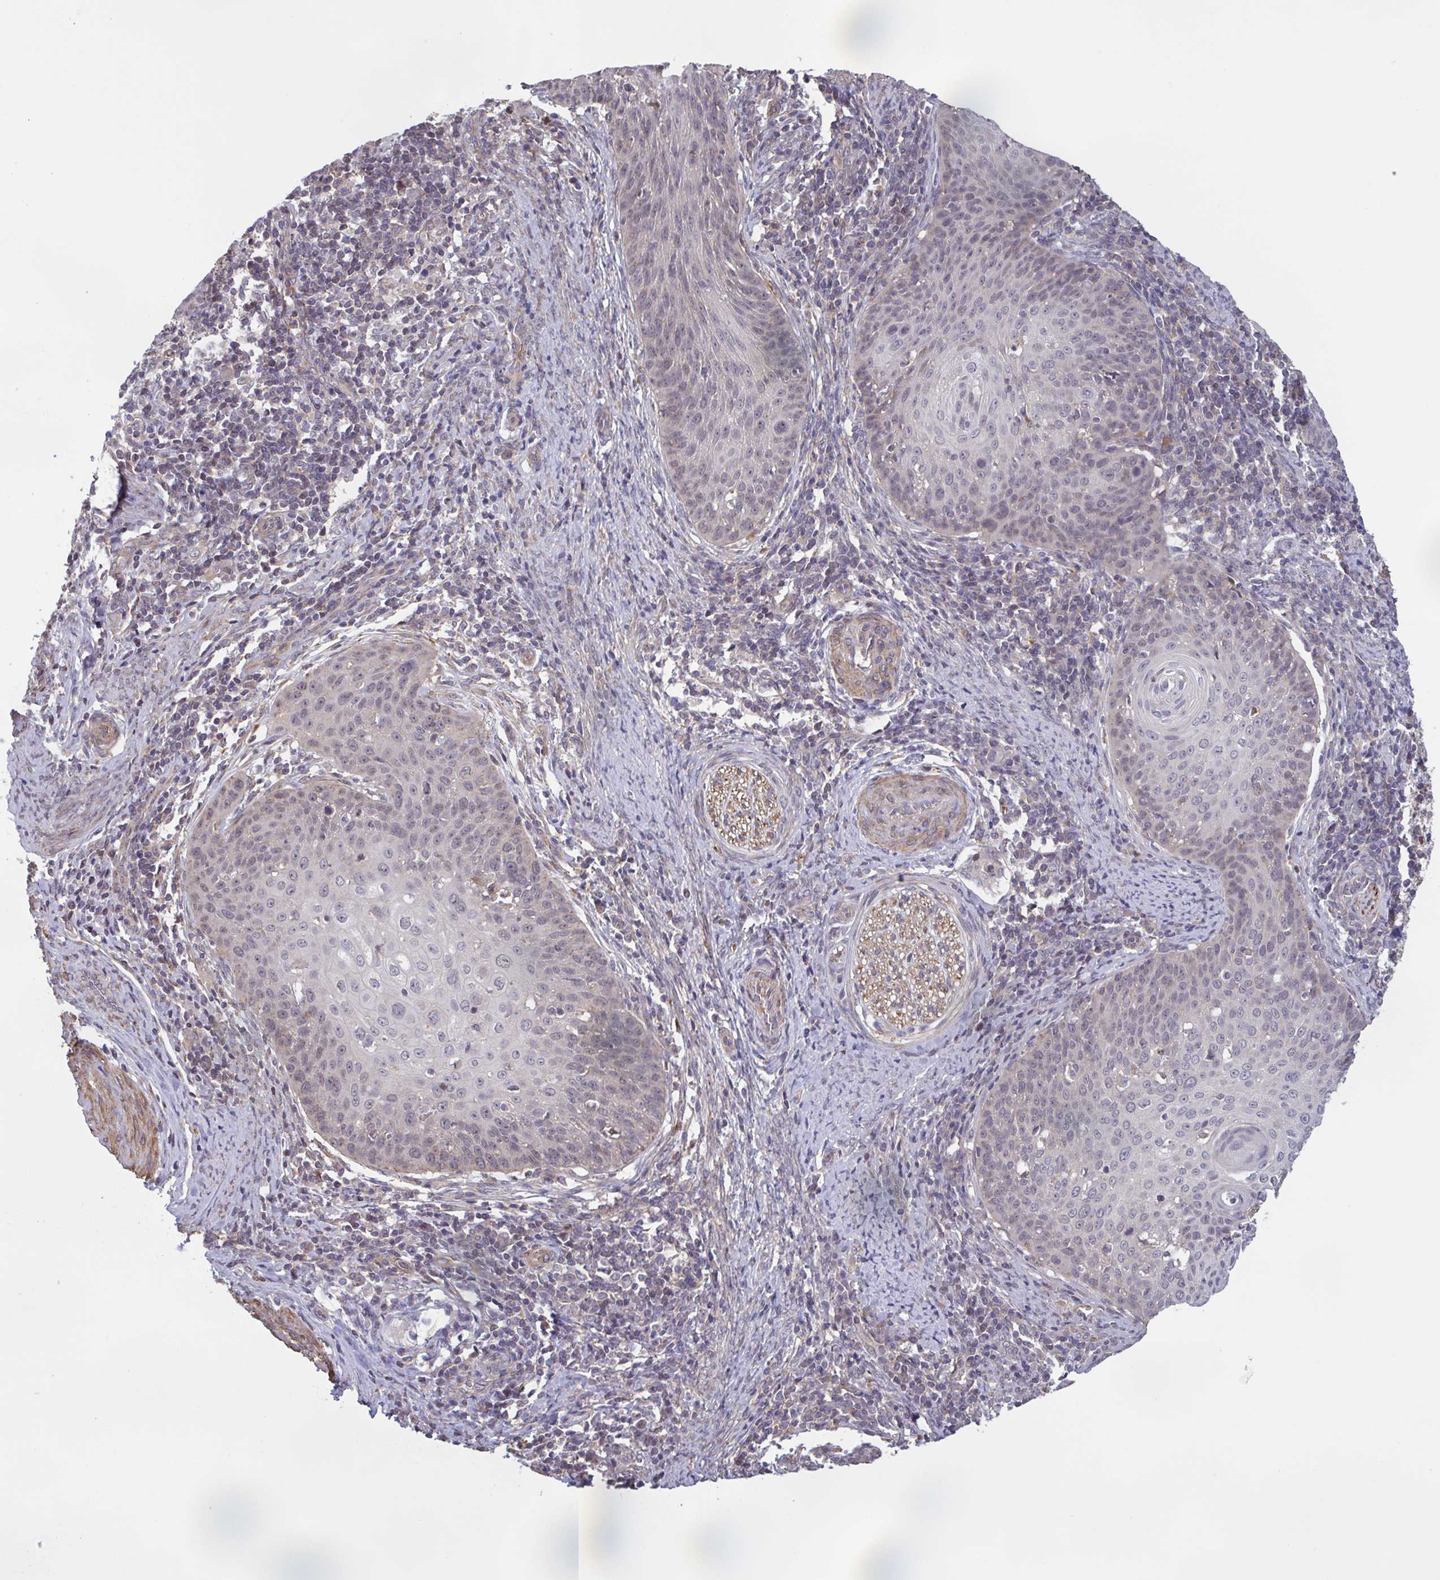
{"staining": {"intensity": "negative", "quantity": "none", "location": "none"}, "tissue": "cervical cancer", "cell_type": "Tumor cells", "image_type": "cancer", "snomed": [{"axis": "morphology", "description": "Squamous cell carcinoma, NOS"}, {"axis": "topography", "description": "Cervix"}], "caption": "An image of human squamous cell carcinoma (cervical) is negative for staining in tumor cells.", "gene": "ZNF200", "patient": {"sex": "female", "age": 30}}